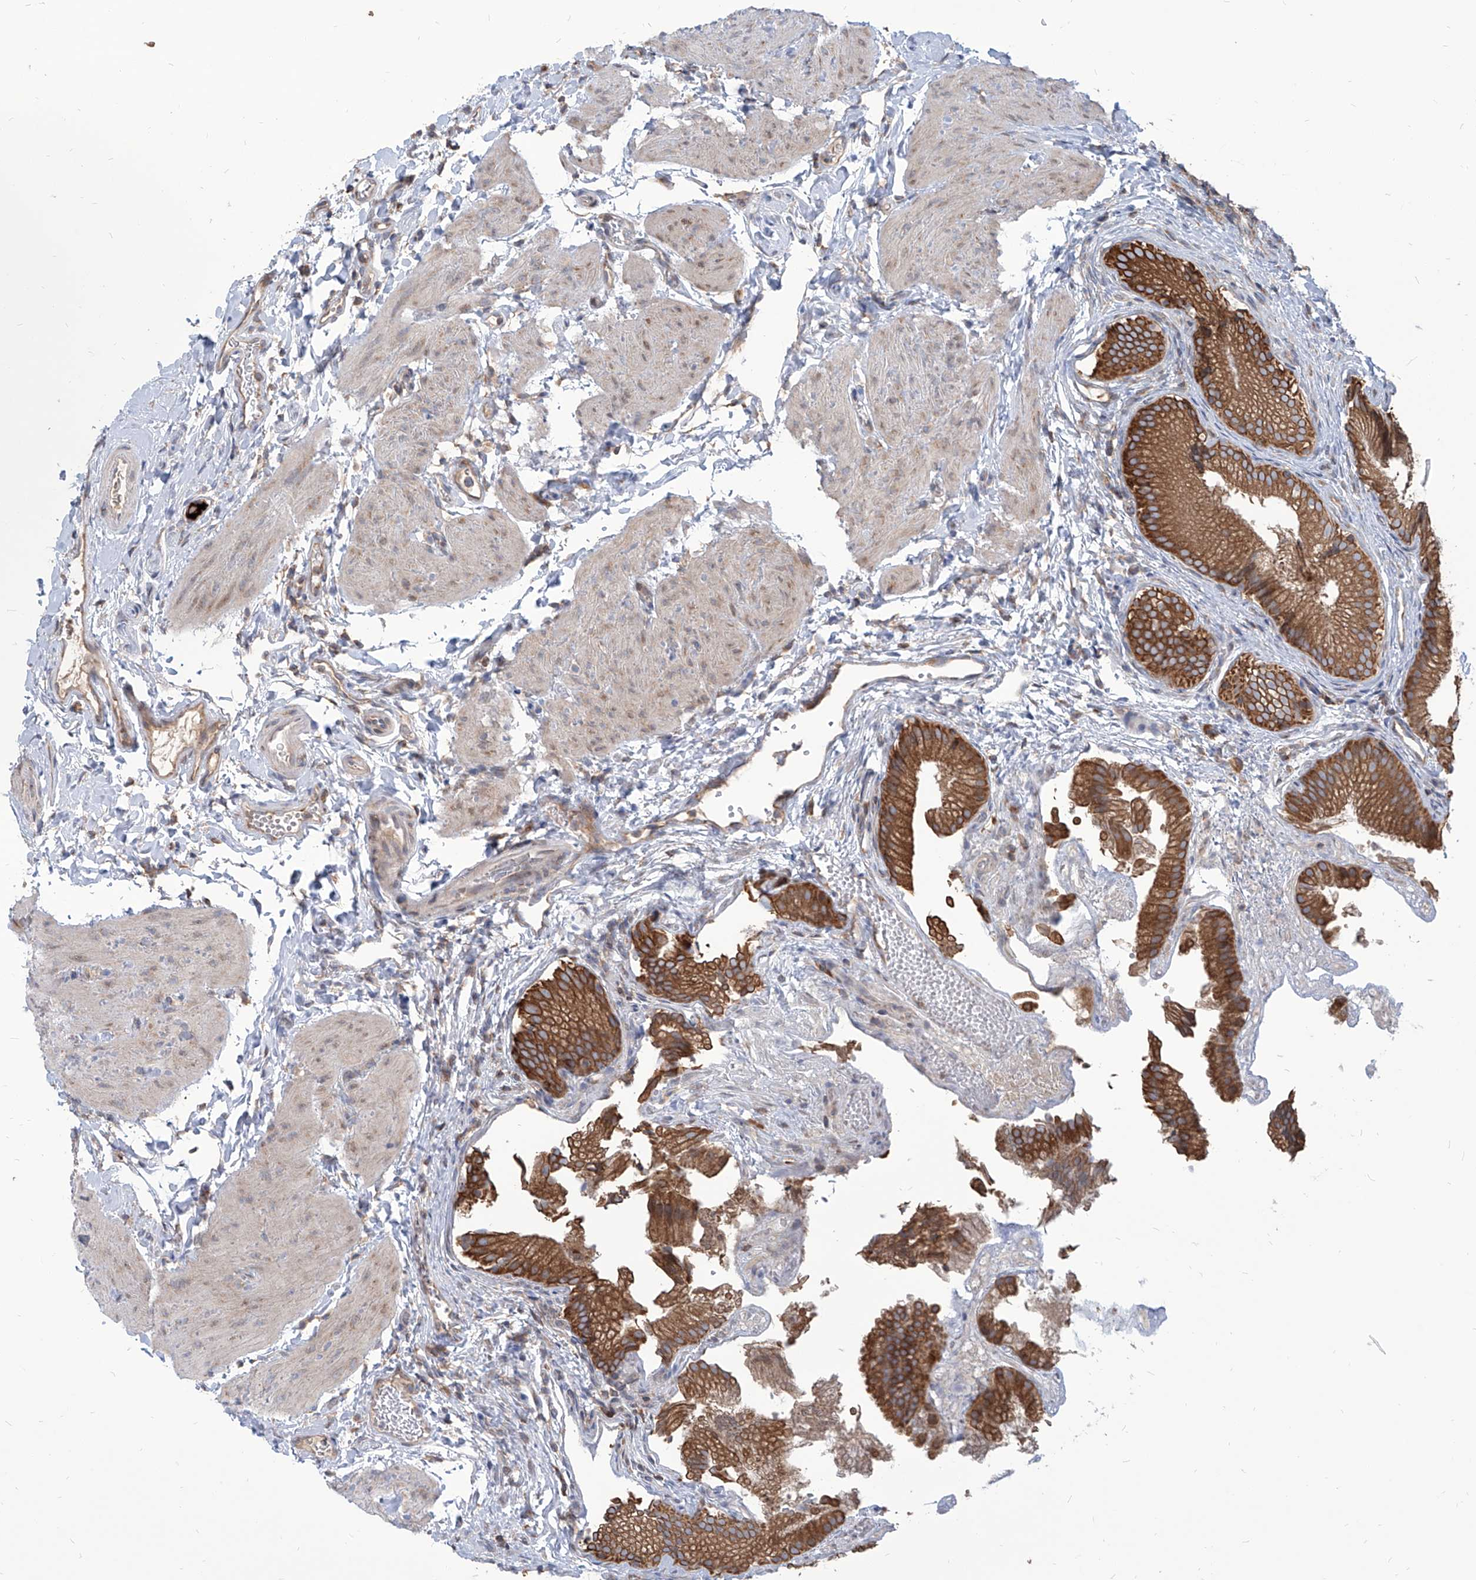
{"staining": {"intensity": "strong", "quantity": ">75%", "location": "cytoplasmic/membranous"}, "tissue": "gallbladder", "cell_type": "Glandular cells", "image_type": "normal", "snomed": [{"axis": "morphology", "description": "Normal tissue, NOS"}, {"axis": "topography", "description": "Gallbladder"}], "caption": "This histopathology image reveals benign gallbladder stained with IHC to label a protein in brown. The cytoplasmic/membranous of glandular cells show strong positivity for the protein. Nuclei are counter-stained blue.", "gene": "FAM83B", "patient": {"sex": "female", "age": 30}}